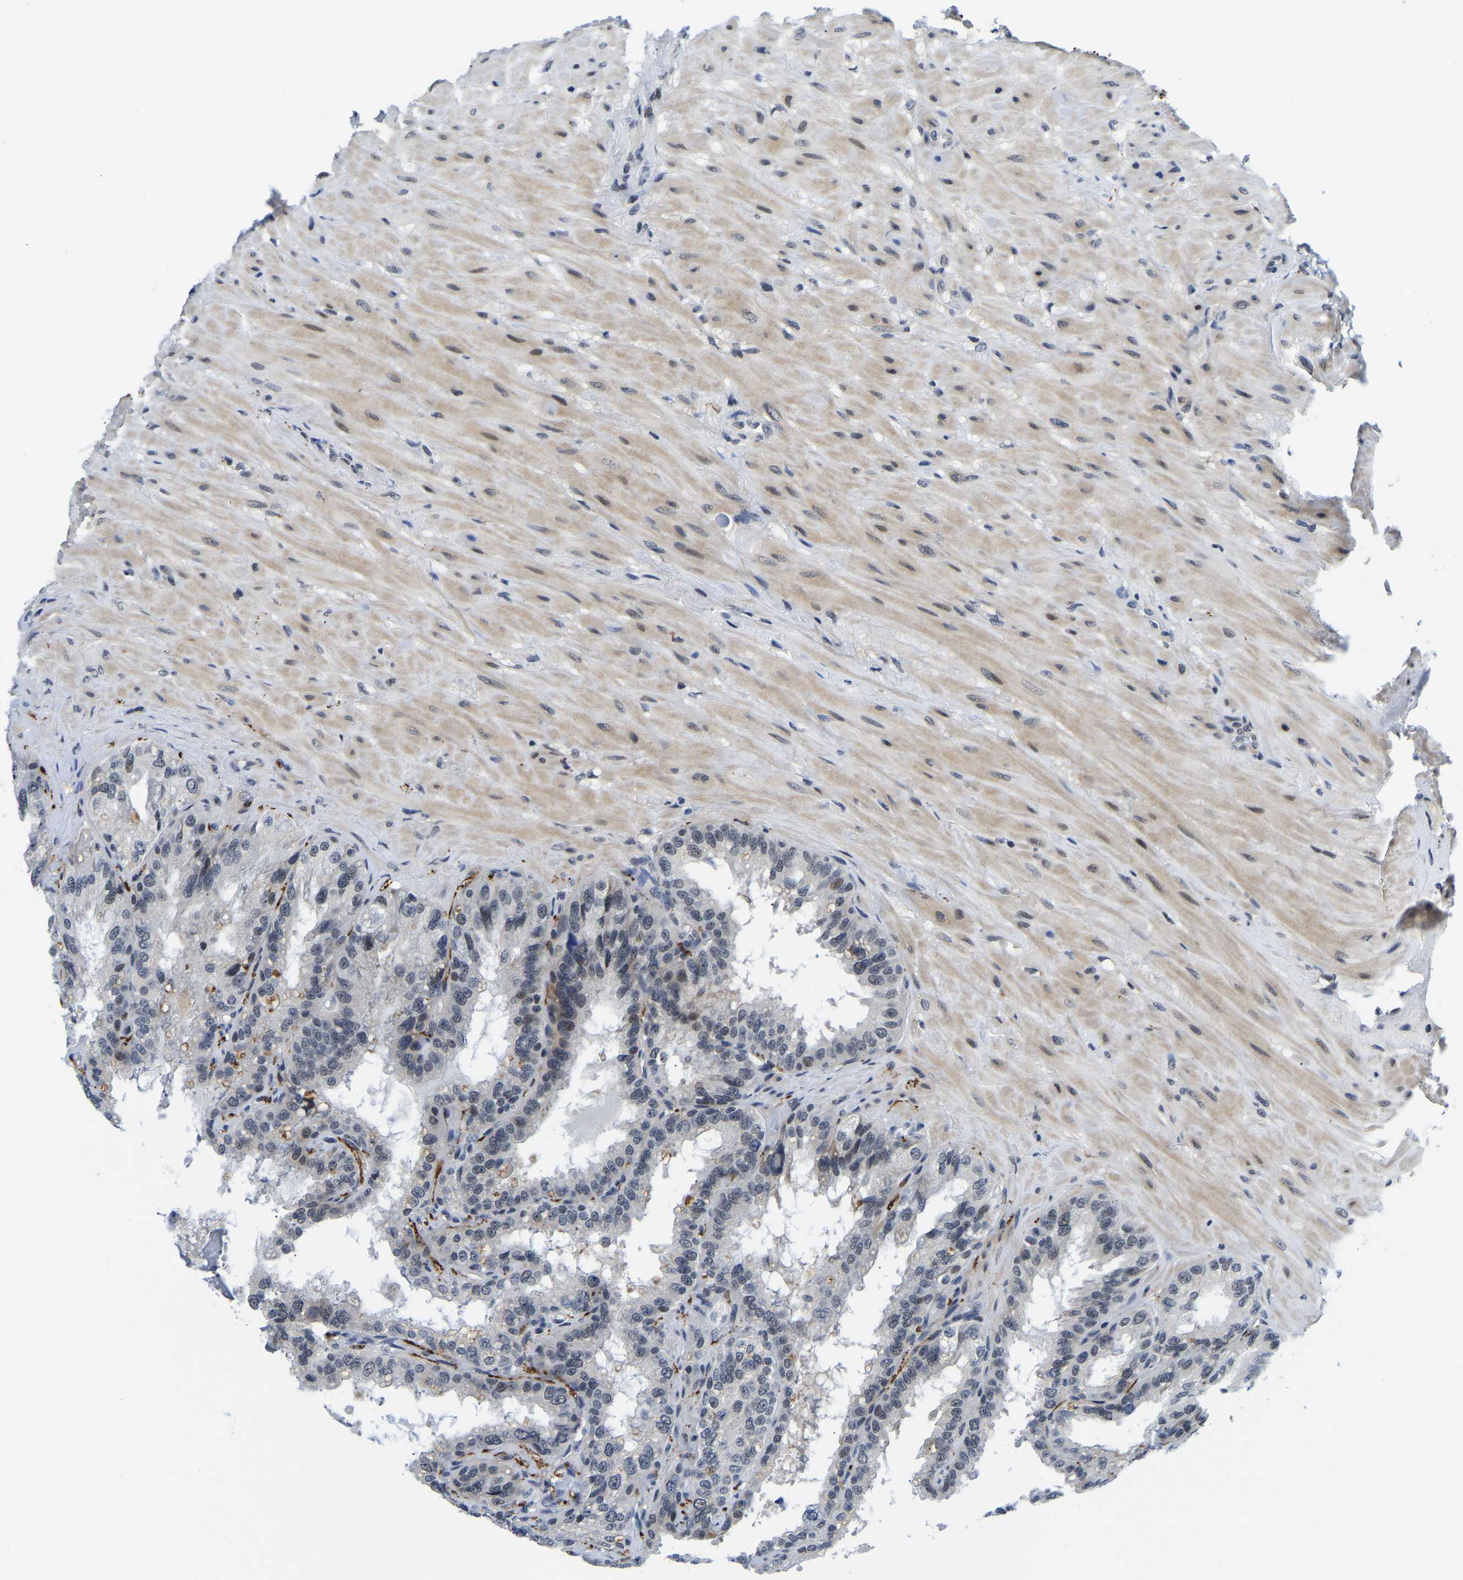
{"staining": {"intensity": "weak", "quantity": "<25%", "location": "nuclear"}, "tissue": "seminal vesicle", "cell_type": "Glandular cells", "image_type": "normal", "snomed": [{"axis": "morphology", "description": "Normal tissue, NOS"}, {"axis": "topography", "description": "Seminal veicle"}], "caption": "Seminal vesicle stained for a protein using immunohistochemistry (IHC) shows no staining glandular cells.", "gene": "POLDIP3", "patient": {"sex": "male", "age": 68}}